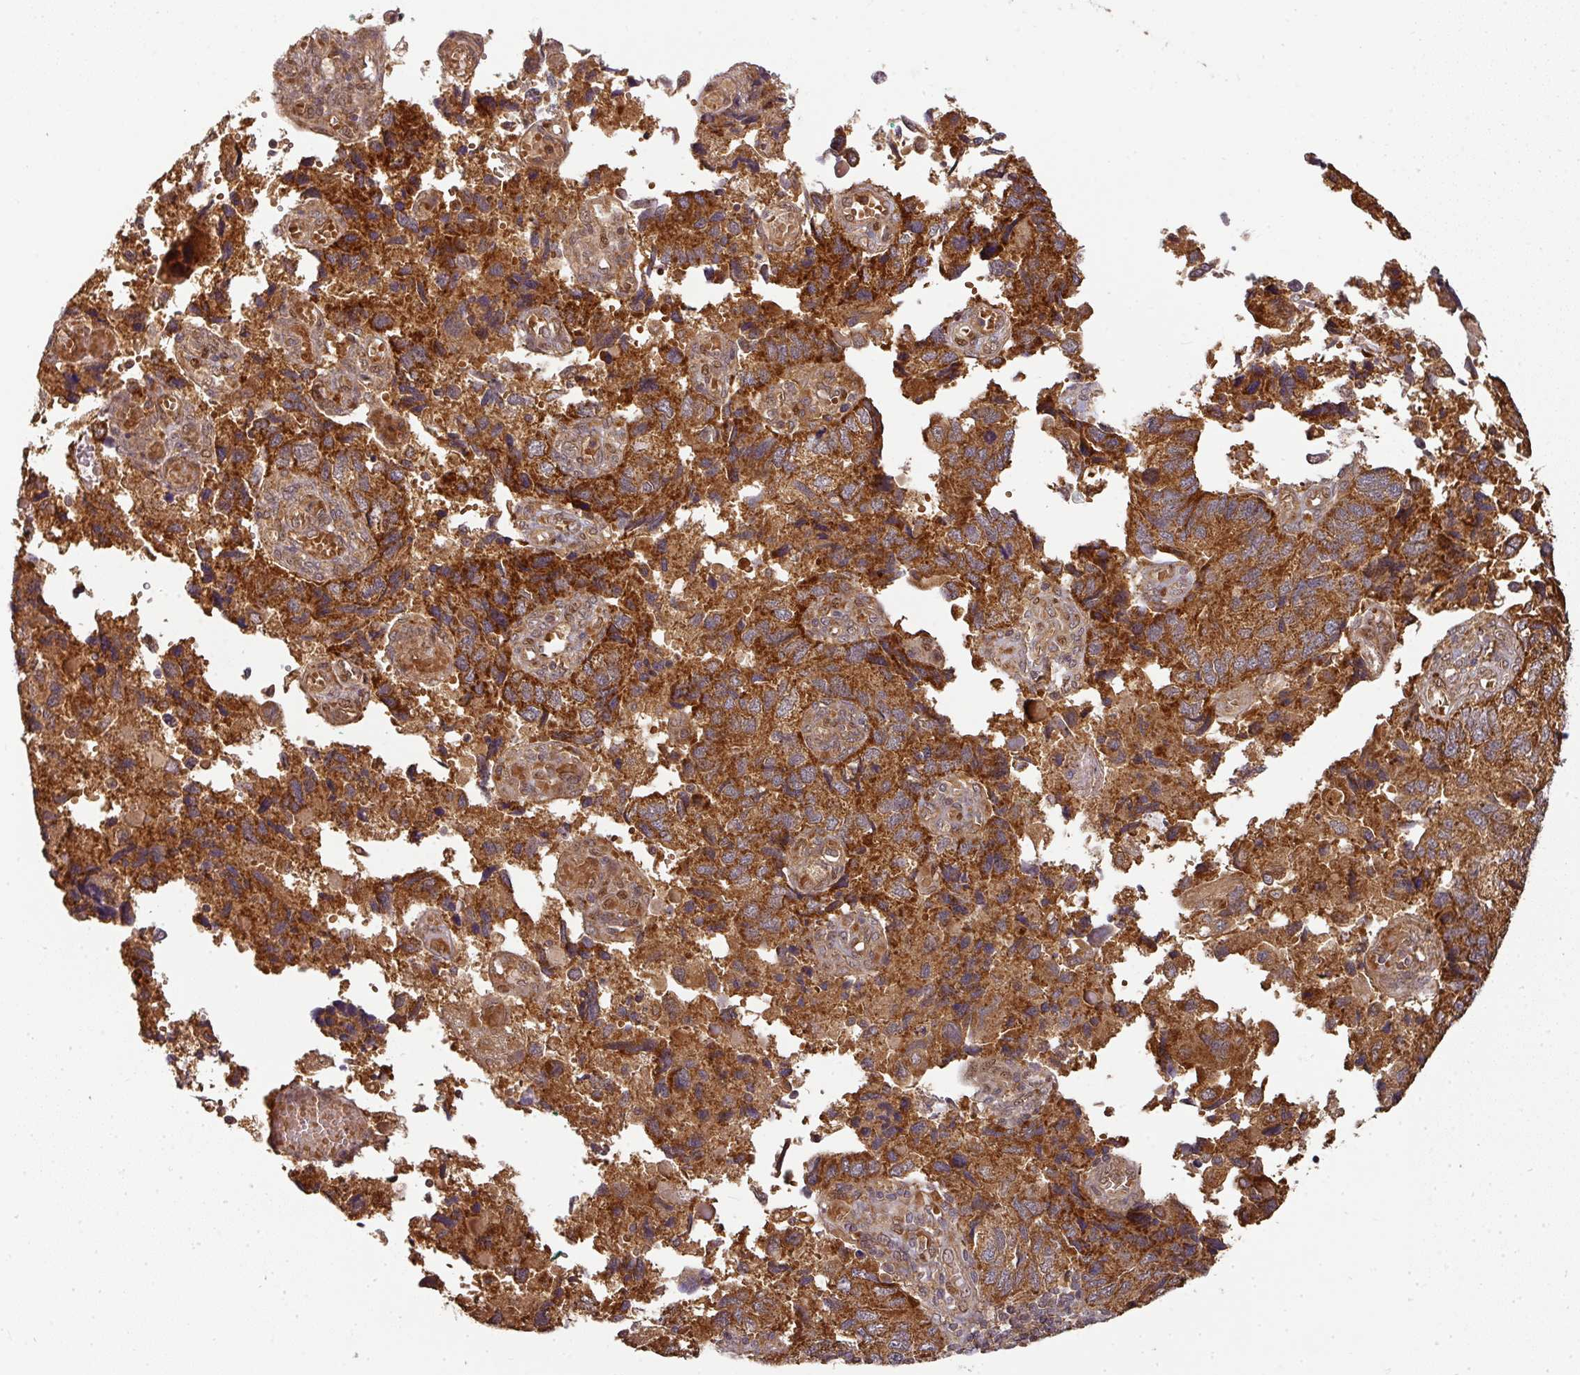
{"staining": {"intensity": "strong", "quantity": ">75%", "location": "cytoplasmic/membranous"}, "tissue": "endometrial cancer", "cell_type": "Tumor cells", "image_type": "cancer", "snomed": [{"axis": "morphology", "description": "Carcinoma, NOS"}, {"axis": "topography", "description": "Uterus"}], "caption": "This is a histology image of immunohistochemistry (IHC) staining of endometrial cancer, which shows strong positivity in the cytoplasmic/membranous of tumor cells.", "gene": "MALSU1", "patient": {"sex": "female", "age": 76}}